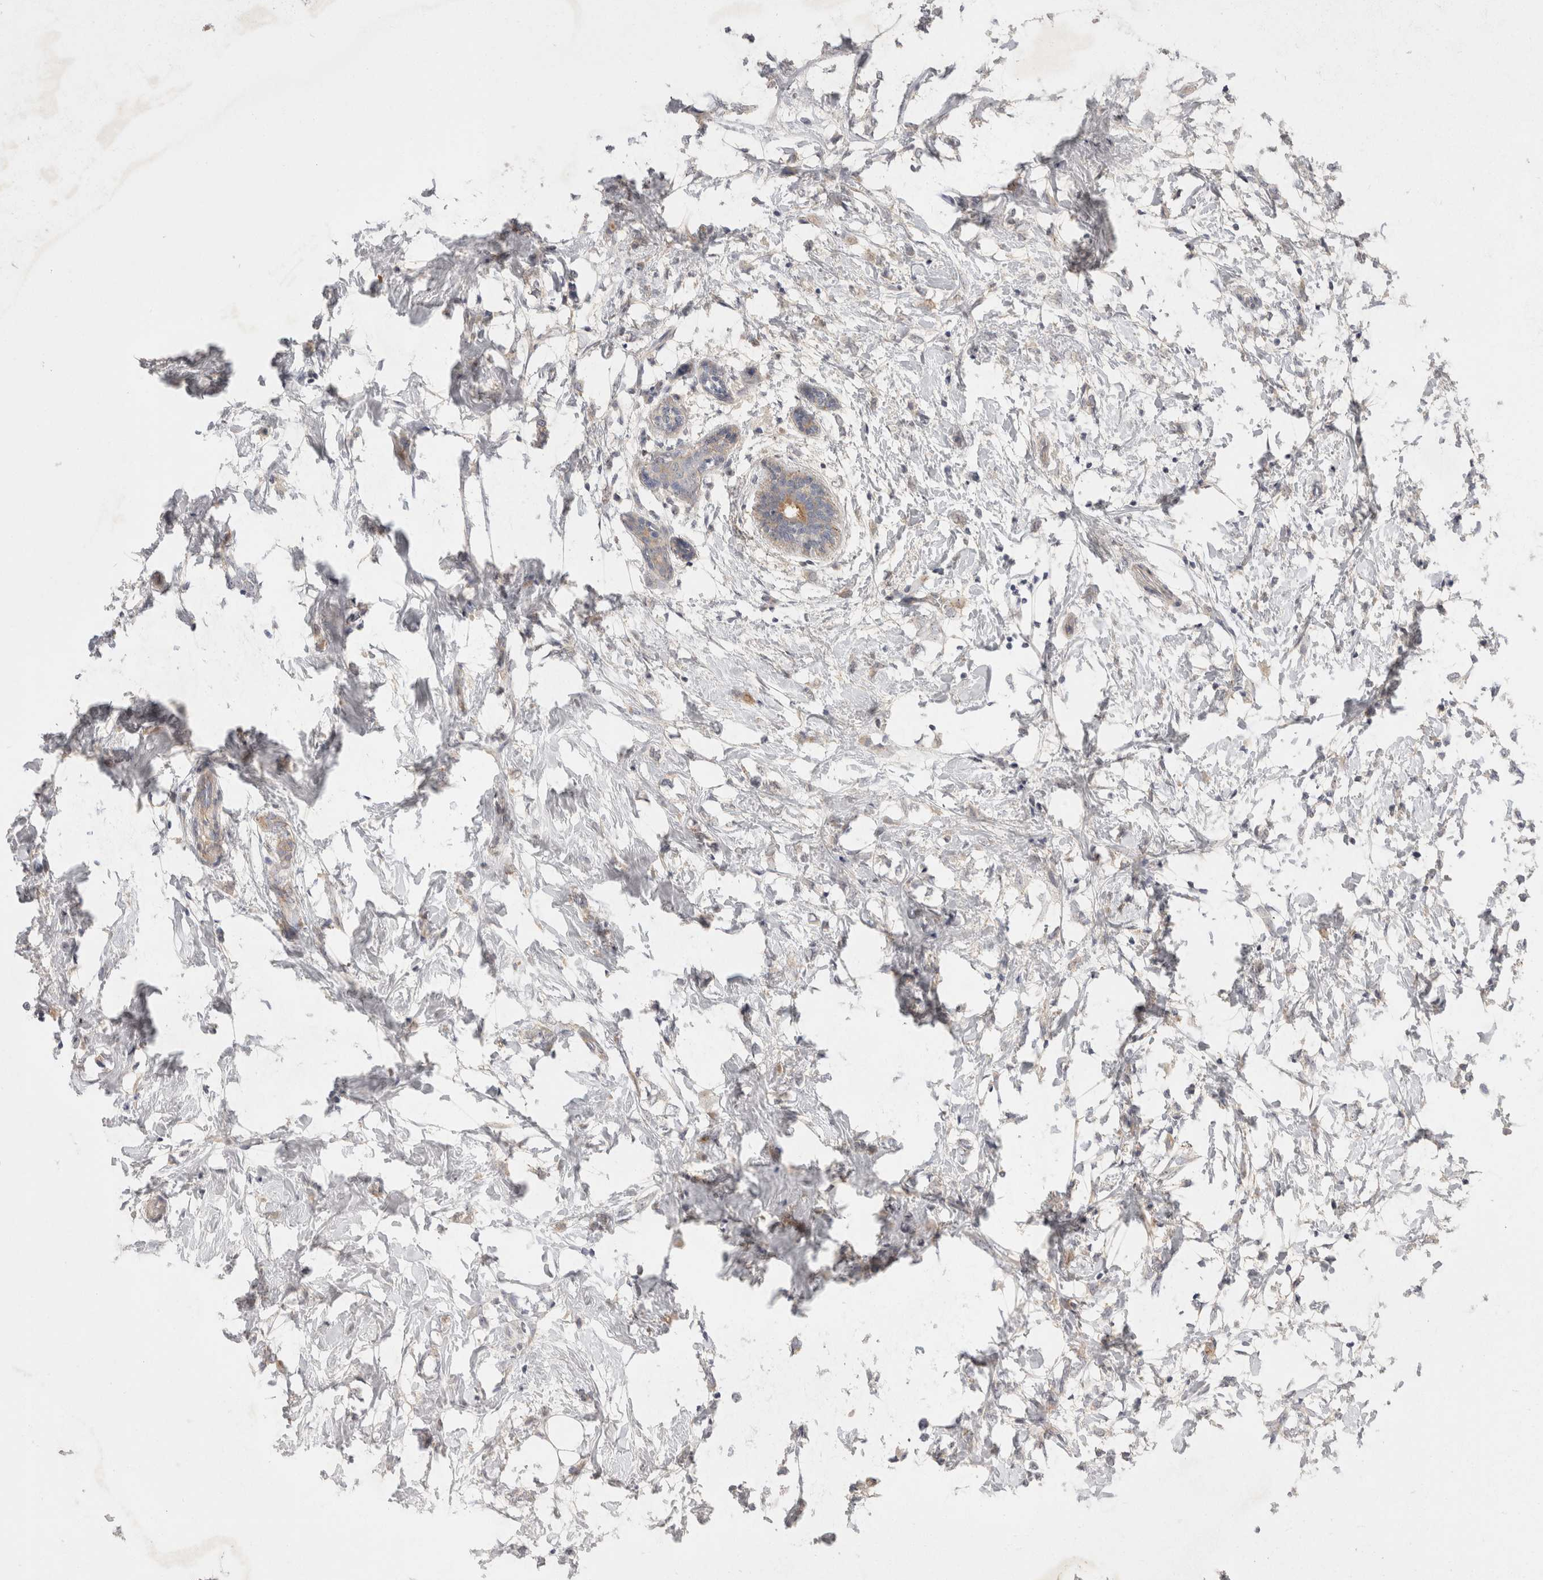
{"staining": {"intensity": "weak", "quantity": "<25%", "location": "cytoplasmic/membranous"}, "tissue": "breast cancer", "cell_type": "Tumor cells", "image_type": "cancer", "snomed": [{"axis": "morphology", "description": "Normal tissue, NOS"}, {"axis": "morphology", "description": "Lobular carcinoma"}, {"axis": "topography", "description": "Breast"}], "caption": "High magnification brightfield microscopy of breast lobular carcinoma stained with DAB (3,3'-diaminobenzidine) (brown) and counterstained with hematoxylin (blue): tumor cells show no significant positivity.", "gene": "TOM1L2", "patient": {"sex": "female", "age": 47}}